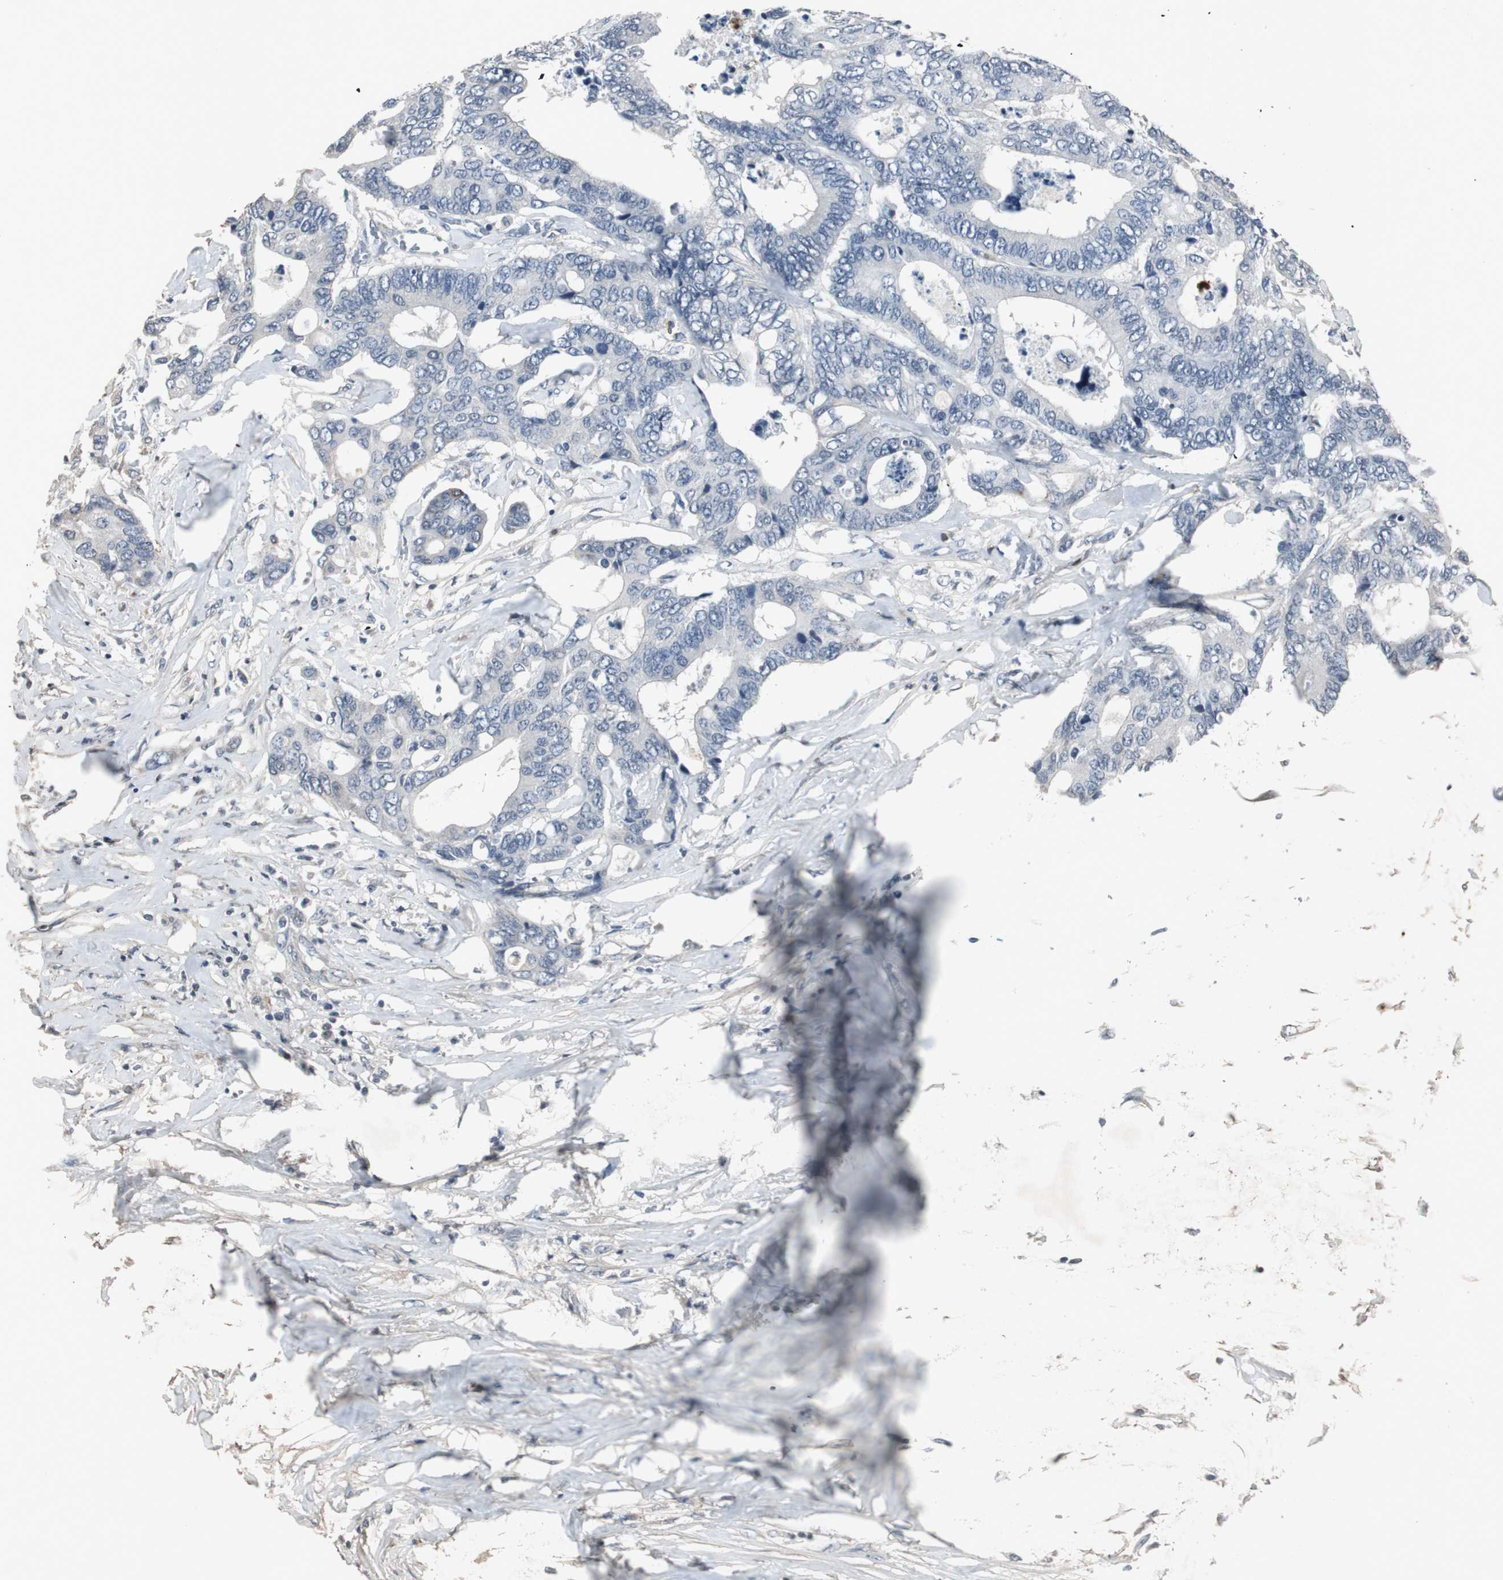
{"staining": {"intensity": "negative", "quantity": "none", "location": "none"}, "tissue": "colorectal cancer", "cell_type": "Tumor cells", "image_type": "cancer", "snomed": [{"axis": "morphology", "description": "Adenocarcinoma, NOS"}, {"axis": "topography", "description": "Rectum"}], "caption": "Human colorectal adenocarcinoma stained for a protein using IHC shows no positivity in tumor cells.", "gene": "ADNP2", "patient": {"sex": "male", "age": 55}}